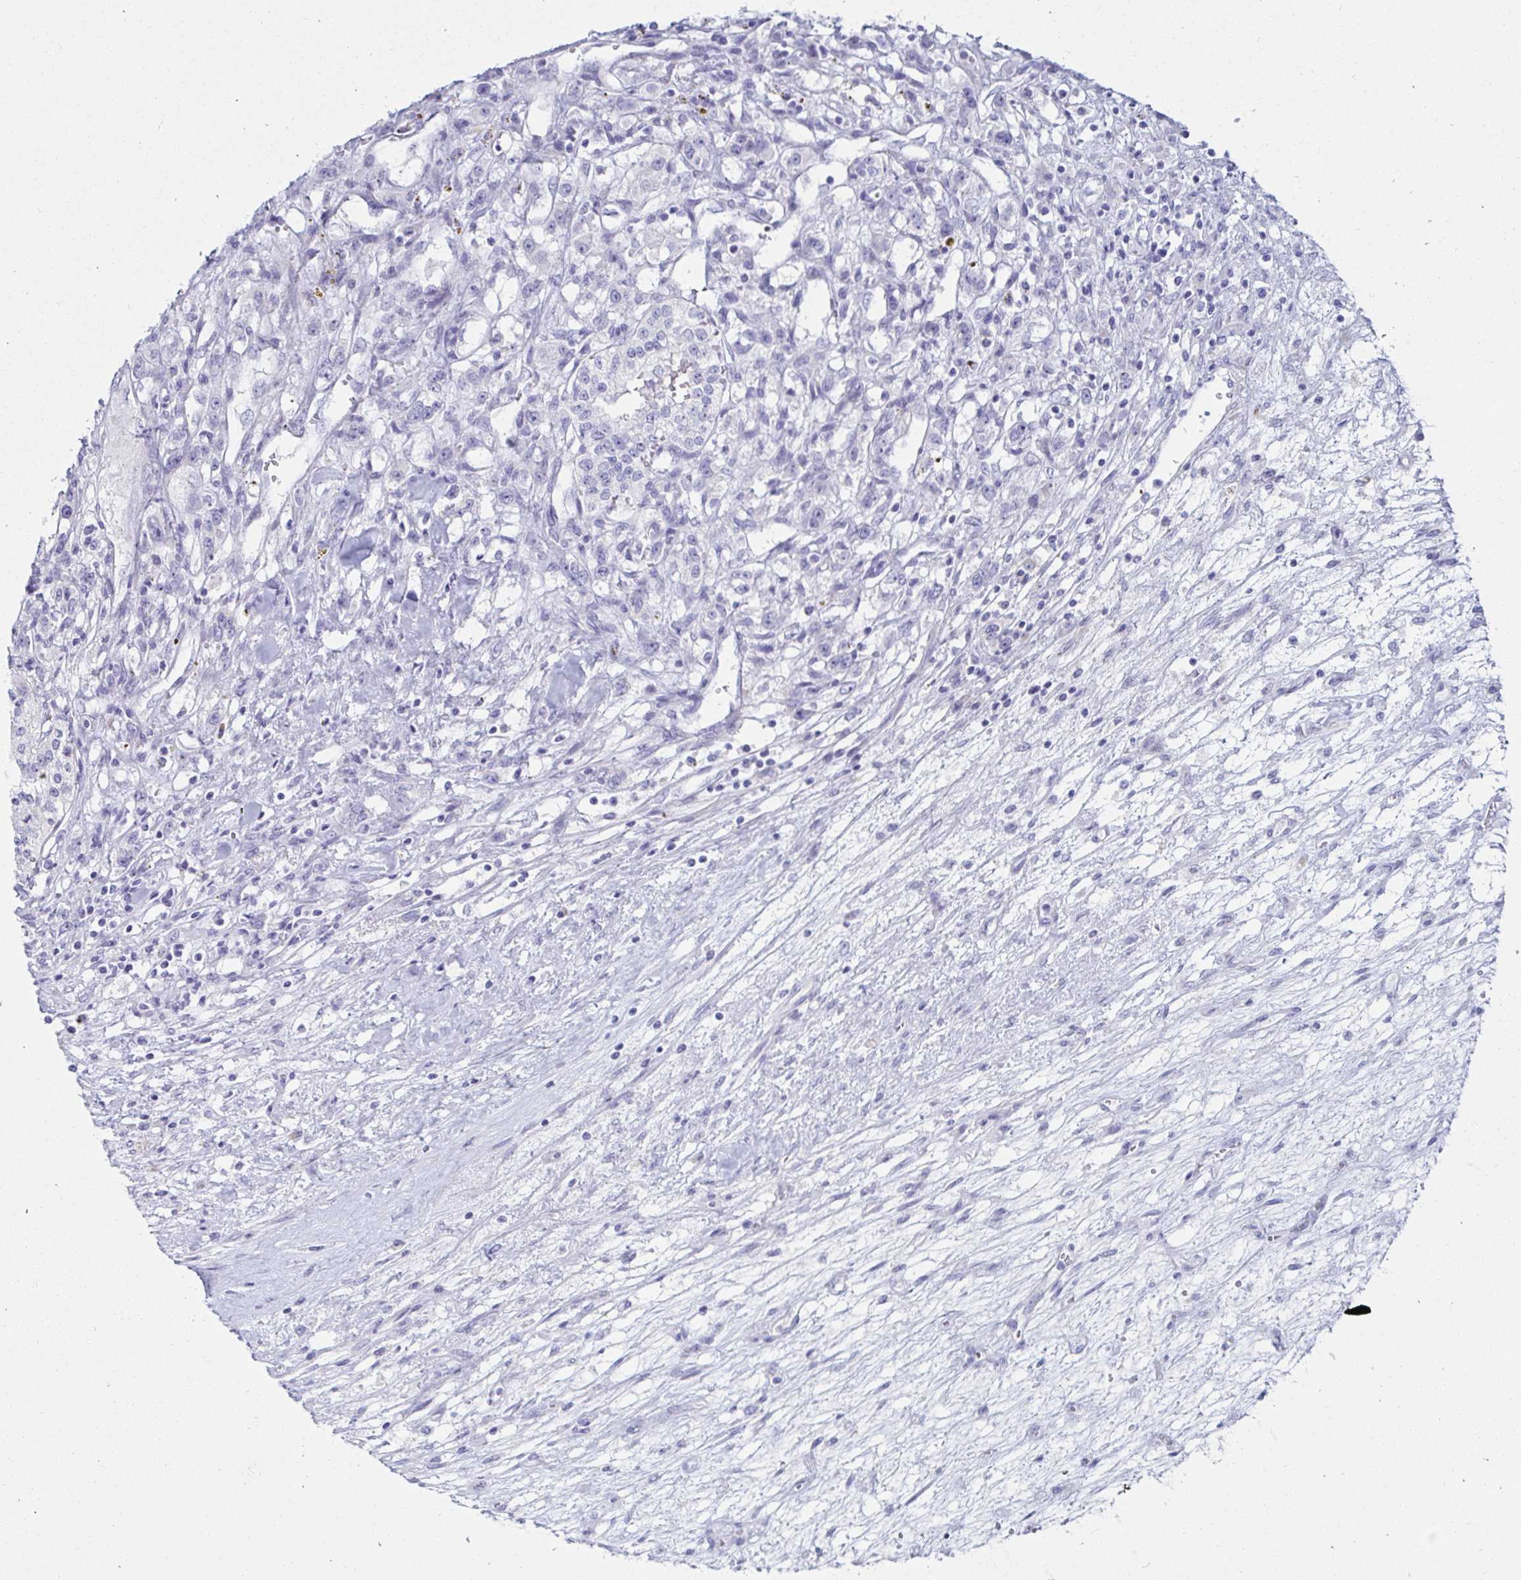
{"staining": {"intensity": "negative", "quantity": "none", "location": "none"}, "tissue": "renal cancer", "cell_type": "Tumor cells", "image_type": "cancer", "snomed": [{"axis": "morphology", "description": "Adenocarcinoma, NOS"}, {"axis": "topography", "description": "Kidney"}], "caption": "This is a photomicrograph of immunohistochemistry staining of renal cancer, which shows no staining in tumor cells. Nuclei are stained in blue.", "gene": "C4orf17", "patient": {"sex": "female", "age": 63}}